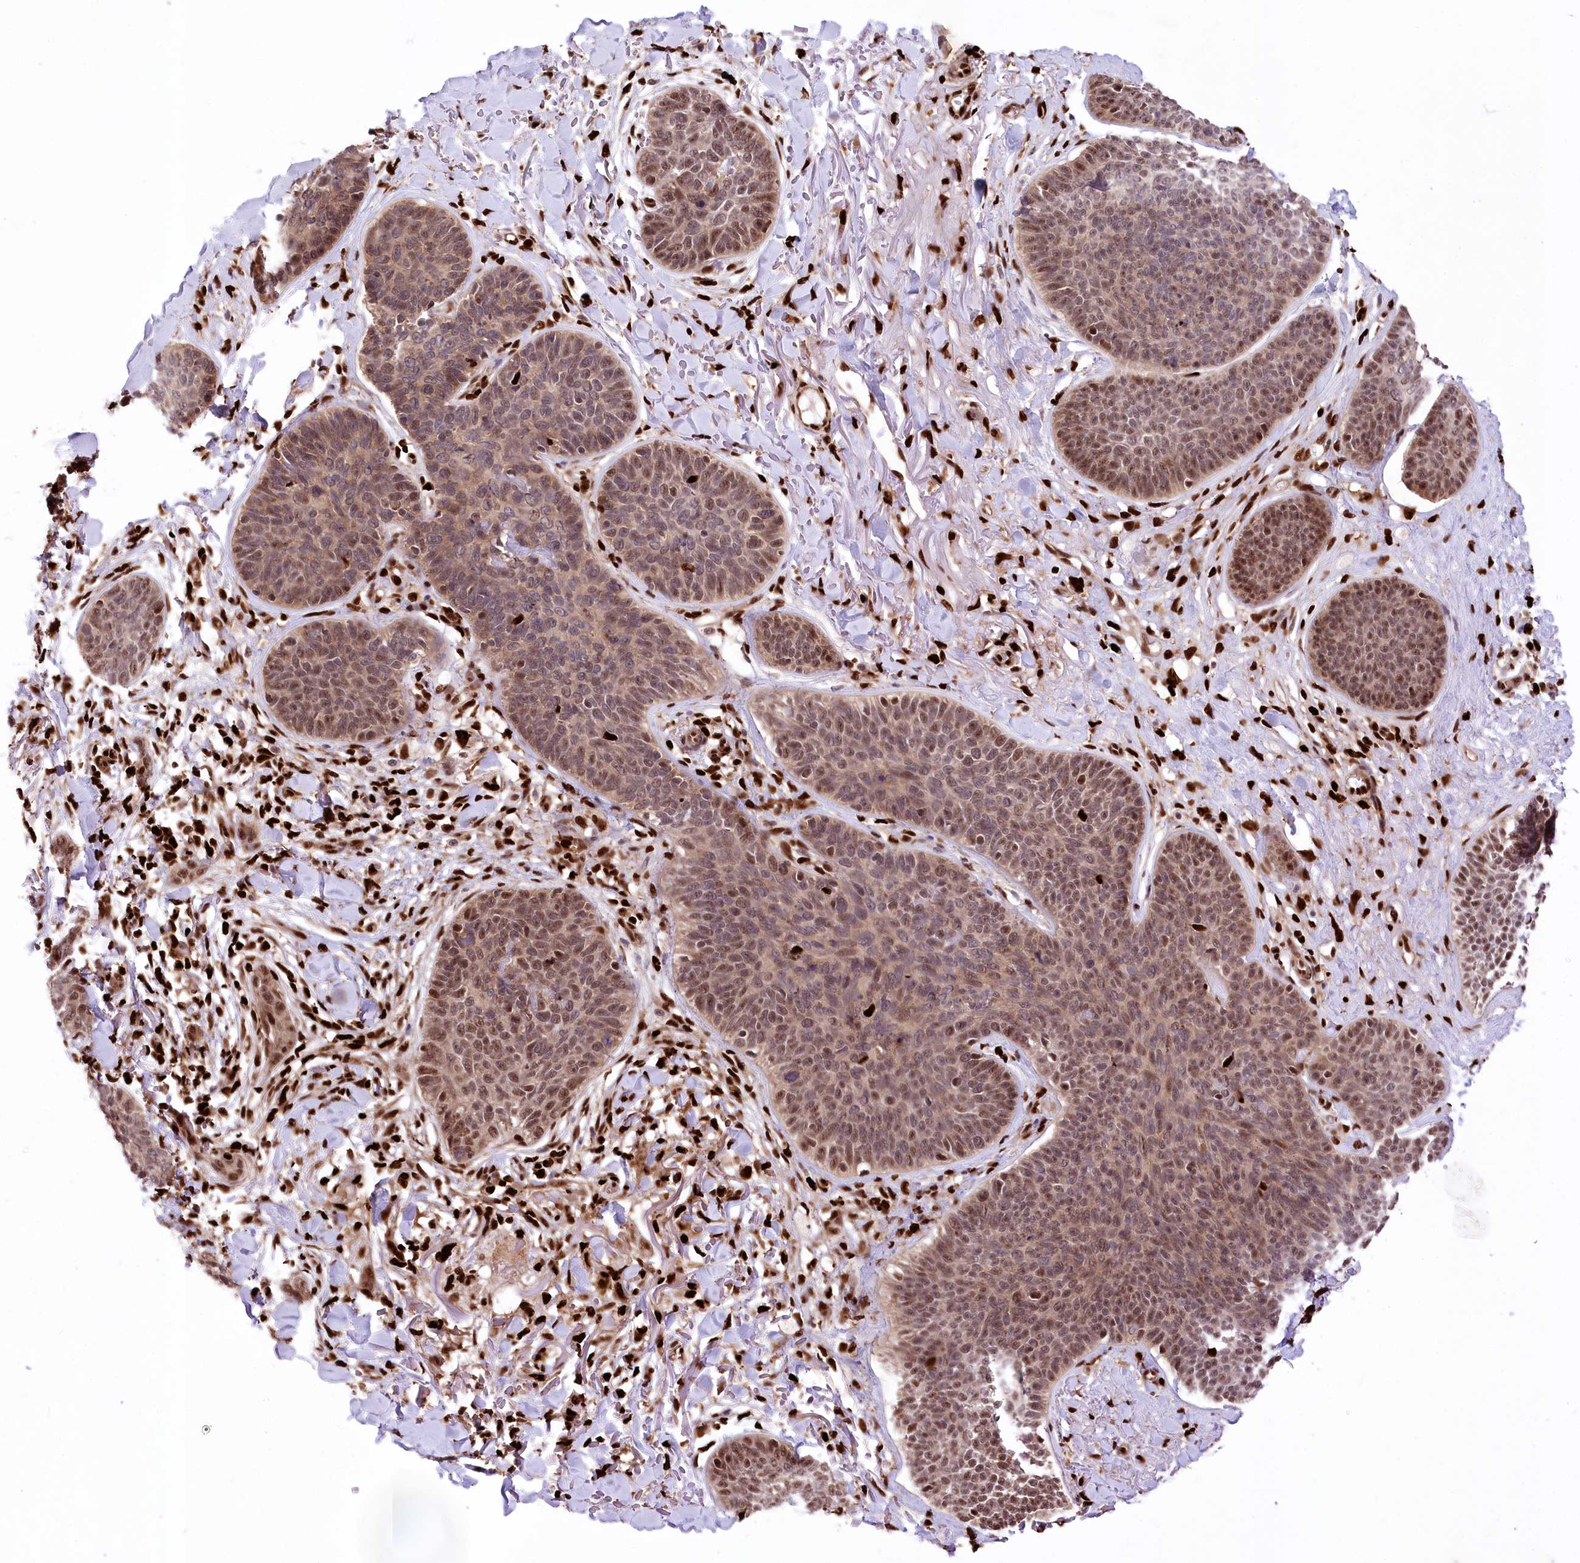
{"staining": {"intensity": "moderate", "quantity": ">75%", "location": "cytoplasmic/membranous,nuclear"}, "tissue": "skin cancer", "cell_type": "Tumor cells", "image_type": "cancer", "snomed": [{"axis": "morphology", "description": "Basal cell carcinoma"}, {"axis": "topography", "description": "Skin"}], "caption": "A brown stain shows moderate cytoplasmic/membranous and nuclear positivity of a protein in skin cancer tumor cells. (DAB (3,3'-diaminobenzidine) IHC with brightfield microscopy, high magnification).", "gene": "FIGN", "patient": {"sex": "male", "age": 85}}